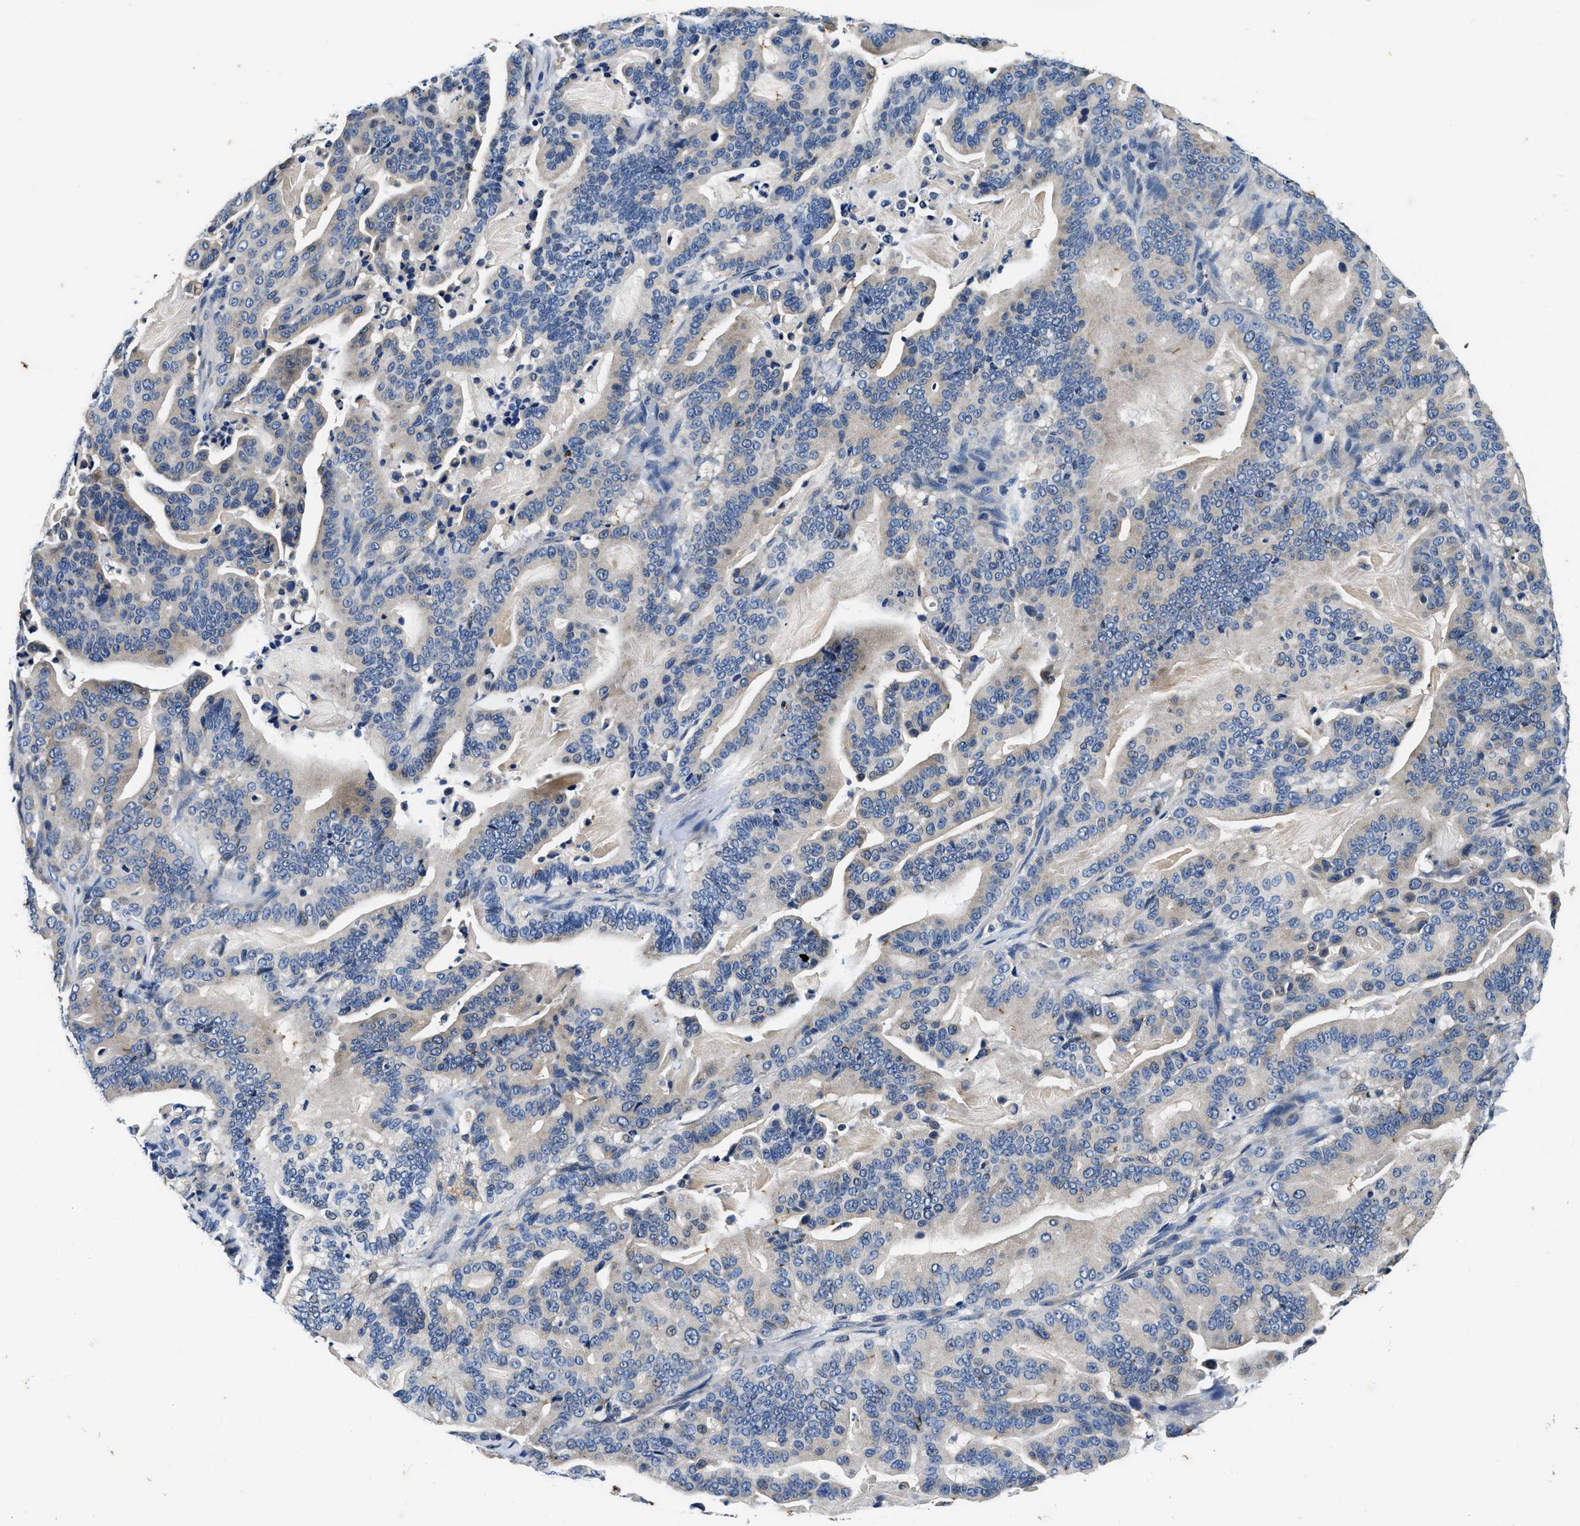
{"staining": {"intensity": "negative", "quantity": "none", "location": "none"}, "tissue": "pancreatic cancer", "cell_type": "Tumor cells", "image_type": "cancer", "snomed": [{"axis": "morphology", "description": "Adenocarcinoma, NOS"}, {"axis": "topography", "description": "Pancreas"}], "caption": "This image is of pancreatic cancer stained with immunohistochemistry to label a protein in brown with the nuclei are counter-stained blue. There is no positivity in tumor cells. (Stains: DAB immunohistochemistry (IHC) with hematoxylin counter stain, Microscopy: brightfield microscopy at high magnification).", "gene": "PI4KB", "patient": {"sex": "male", "age": 63}}